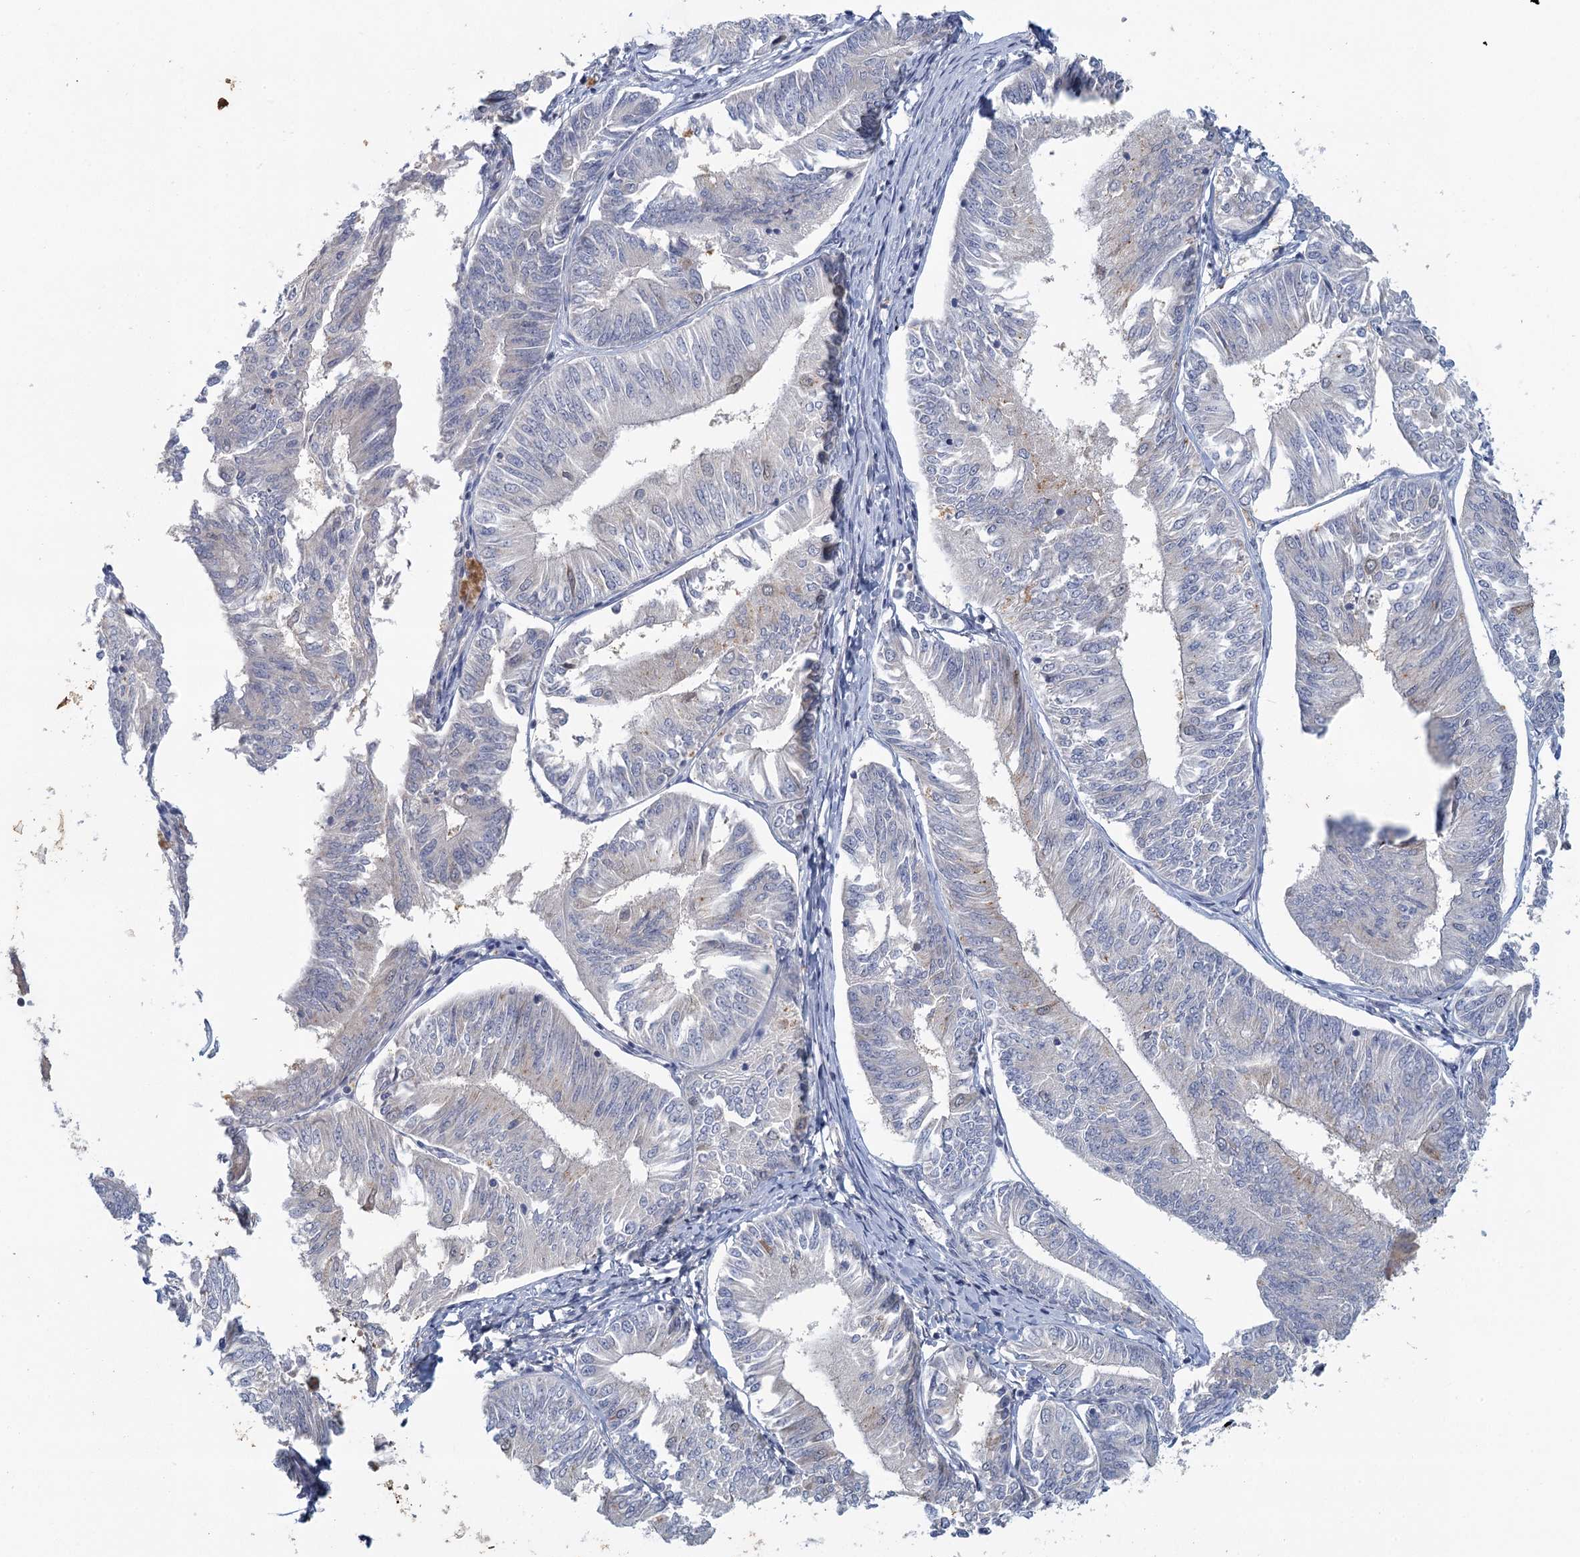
{"staining": {"intensity": "negative", "quantity": "none", "location": "none"}, "tissue": "endometrial cancer", "cell_type": "Tumor cells", "image_type": "cancer", "snomed": [{"axis": "morphology", "description": "Adenocarcinoma, NOS"}, {"axis": "topography", "description": "Endometrium"}], "caption": "This histopathology image is of endometrial cancer (adenocarcinoma) stained with immunohistochemistry (IHC) to label a protein in brown with the nuclei are counter-stained blue. There is no staining in tumor cells. (Stains: DAB (3,3'-diaminobenzidine) immunohistochemistry (IHC) with hematoxylin counter stain, Microscopy: brightfield microscopy at high magnification).", "gene": "MYO7B", "patient": {"sex": "female", "age": 58}}